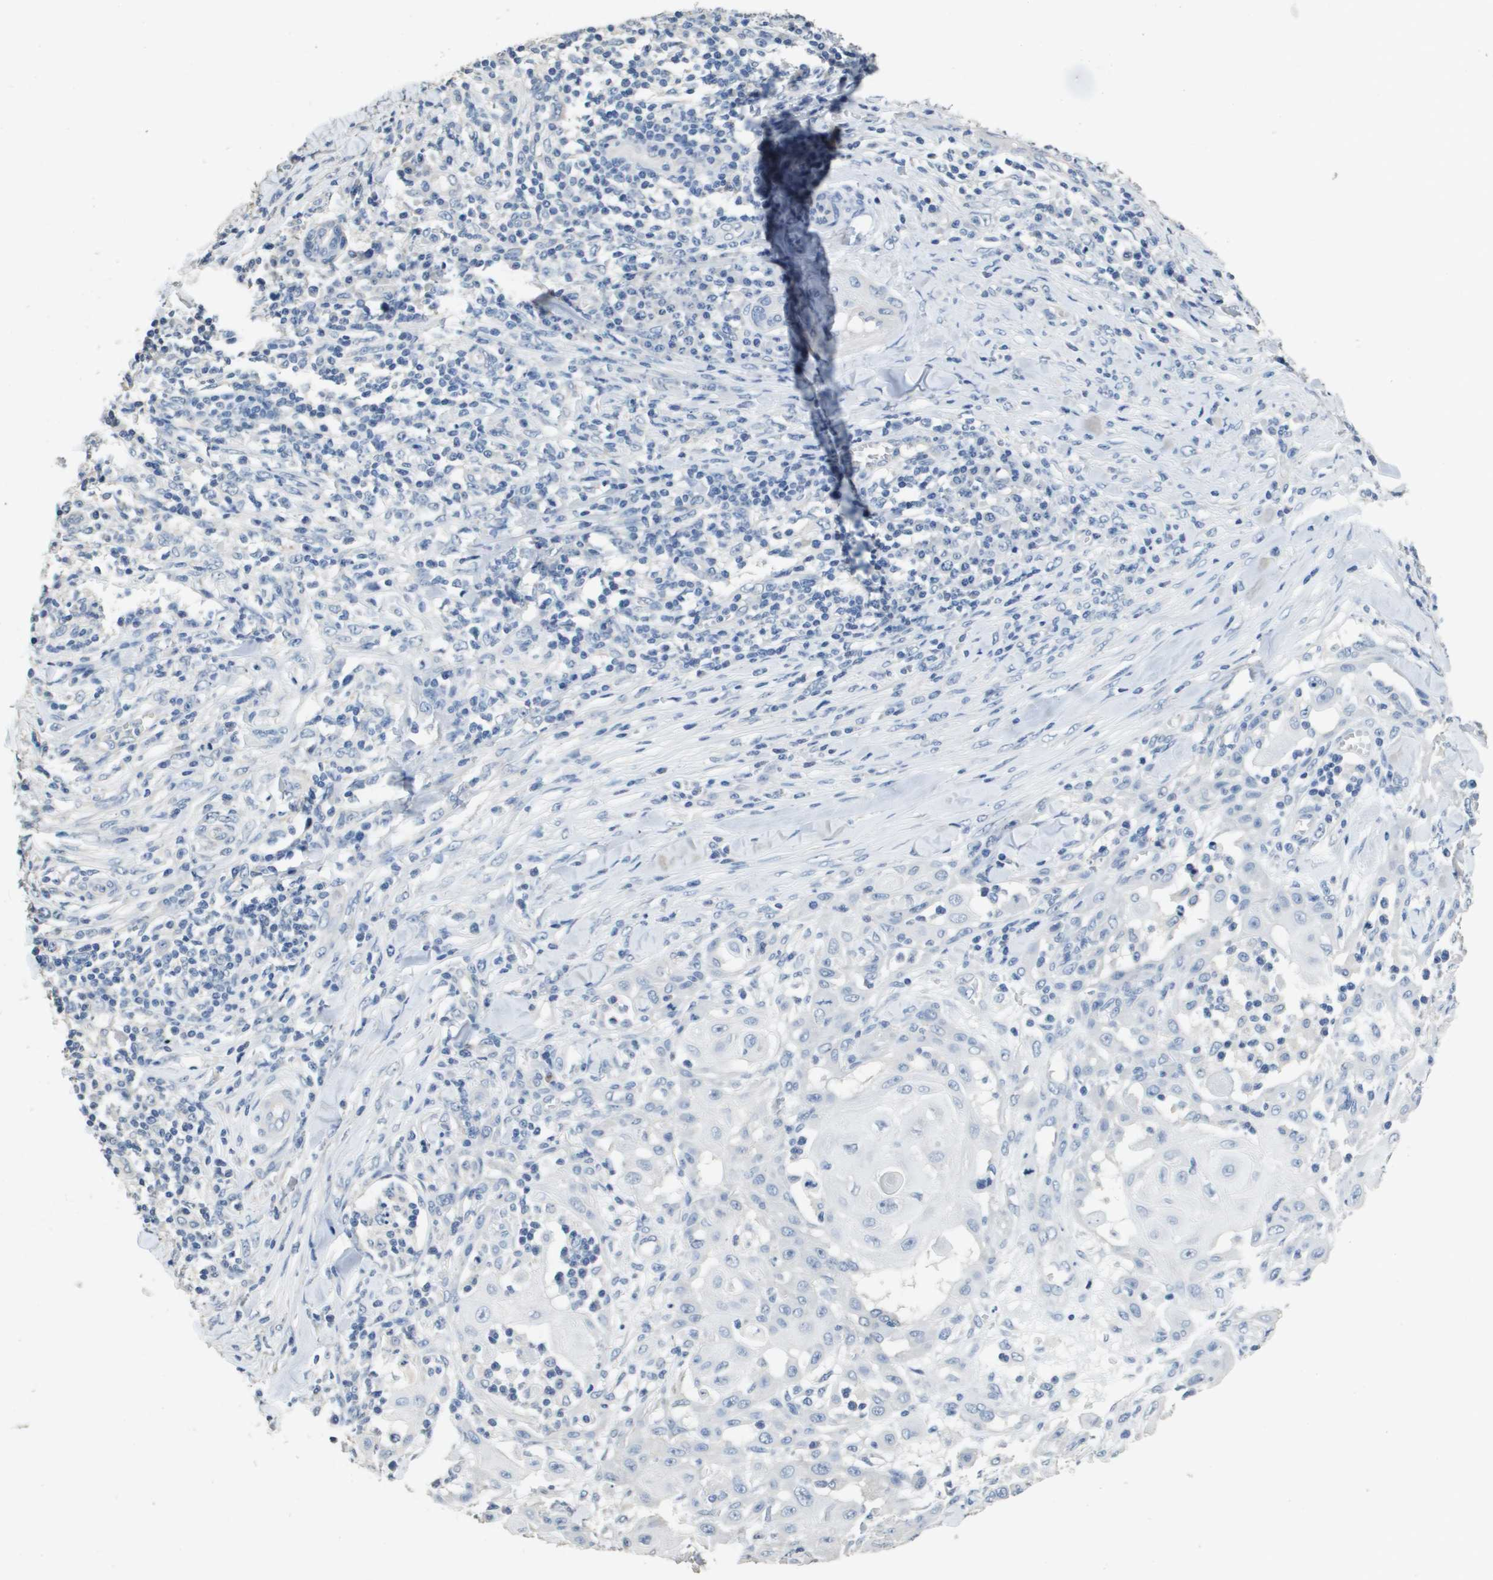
{"staining": {"intensity": "negative", "quantity": "none", "location": "none"}, "tissue": "skin cancer", "cell_type": "Tumor cells", "image_type": "cancer", "snomed": [{"axis": "morphology", "description": "Squamous cell carcinoma, NOS"}, {"axis": "topography", "description": "Skin"}], "caption": "Immunohistochemical staining of skin squamous cell carcinoma displays no significant positivity in tumor cells.", "gene": "MT3", "patient": {"sex": "male", "age": 24}}